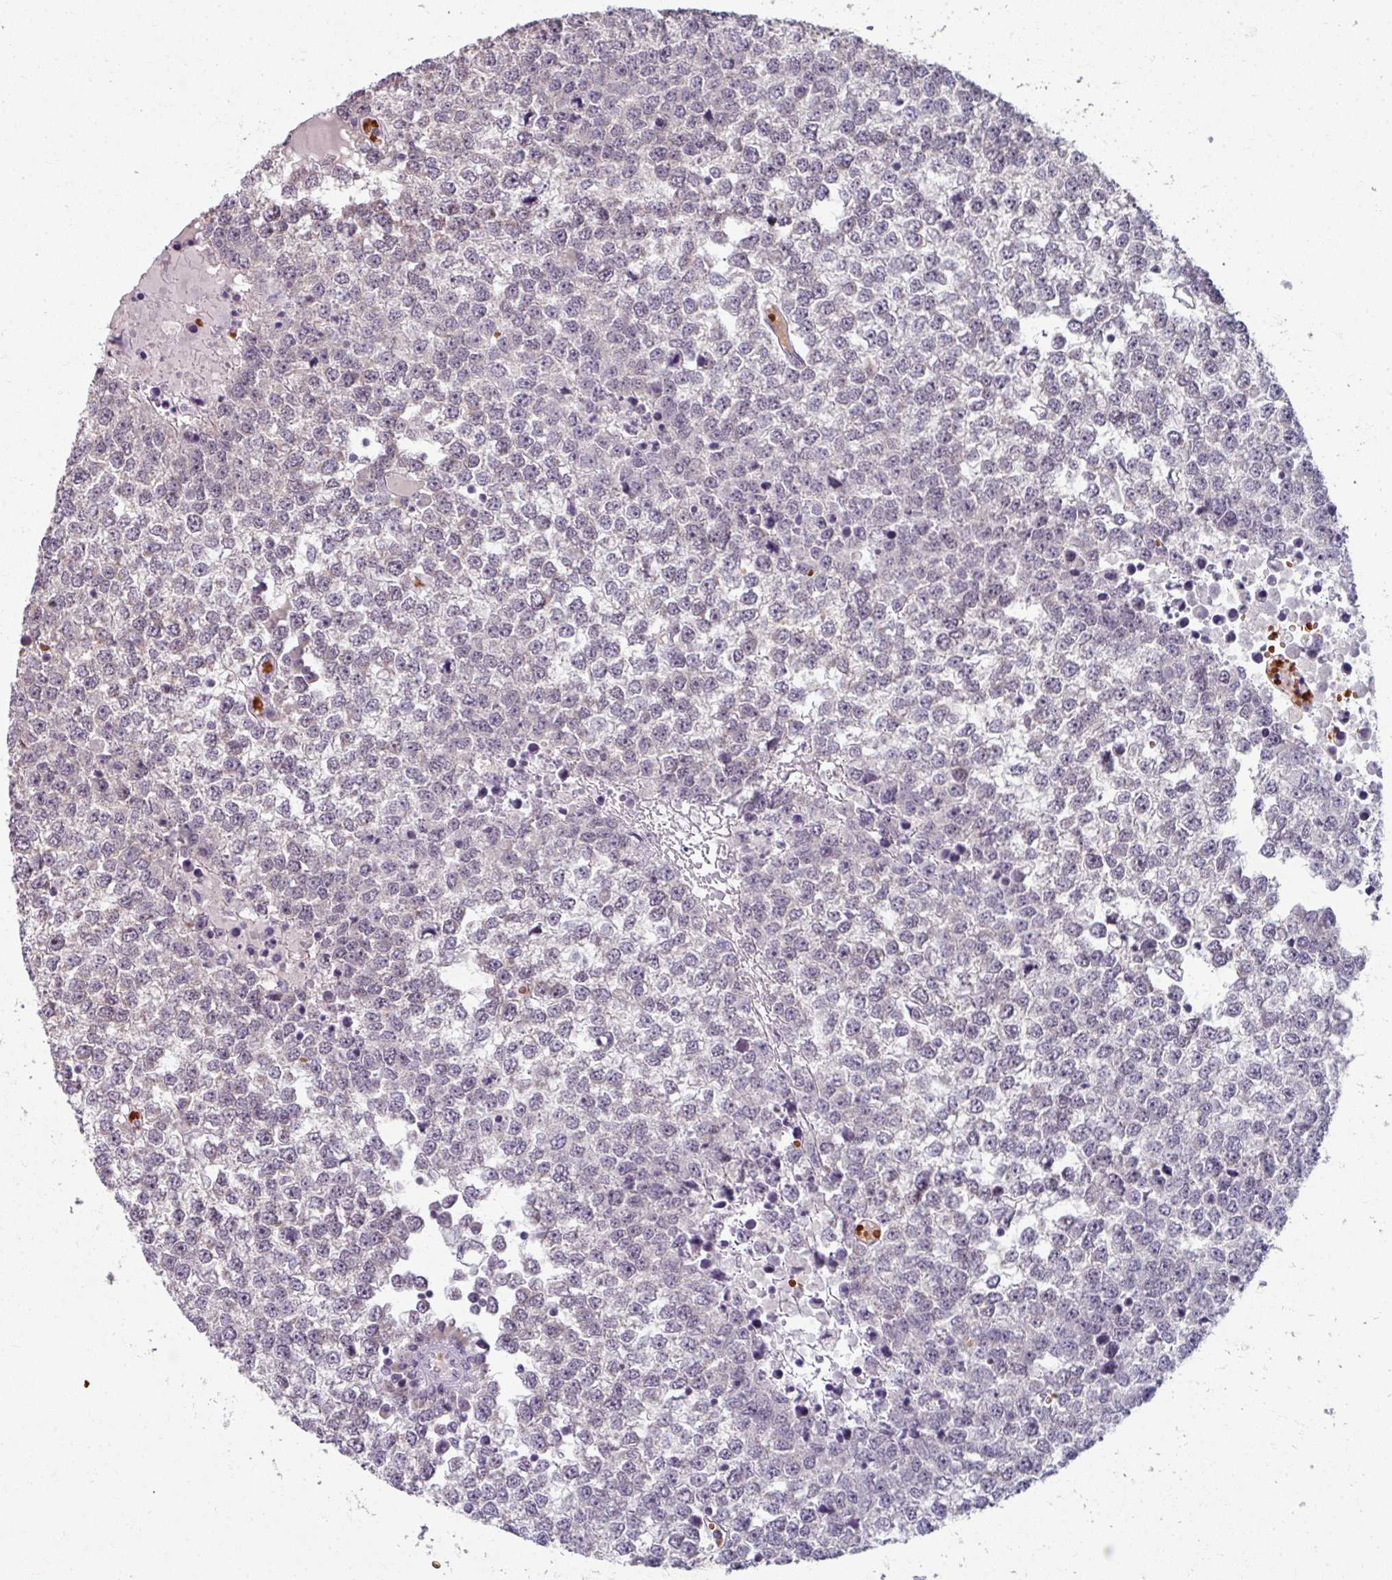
{"staining": {"intensity": "negative", "quantity": "none", "location": "none"}, "tissue": "testis cancer", "cell_type": "Tumor cells", "image_type": "cancer", "snomed": [{"axis": "morphology", "description": "Seminoma, NOS"}, {"axis": "topography", "description": "Testis"}], "caption": "DAB (3,3'-diaminobenzidine) immunohistochemical staining of human testis cancer (seminoma) demonstrates no significant expression in tumor cells. (DAB (3,3'-diaminobenzidine) IHC, high magnification).", "gene": "KMT5C", "patient": {"sex": "male", "age": 65}}